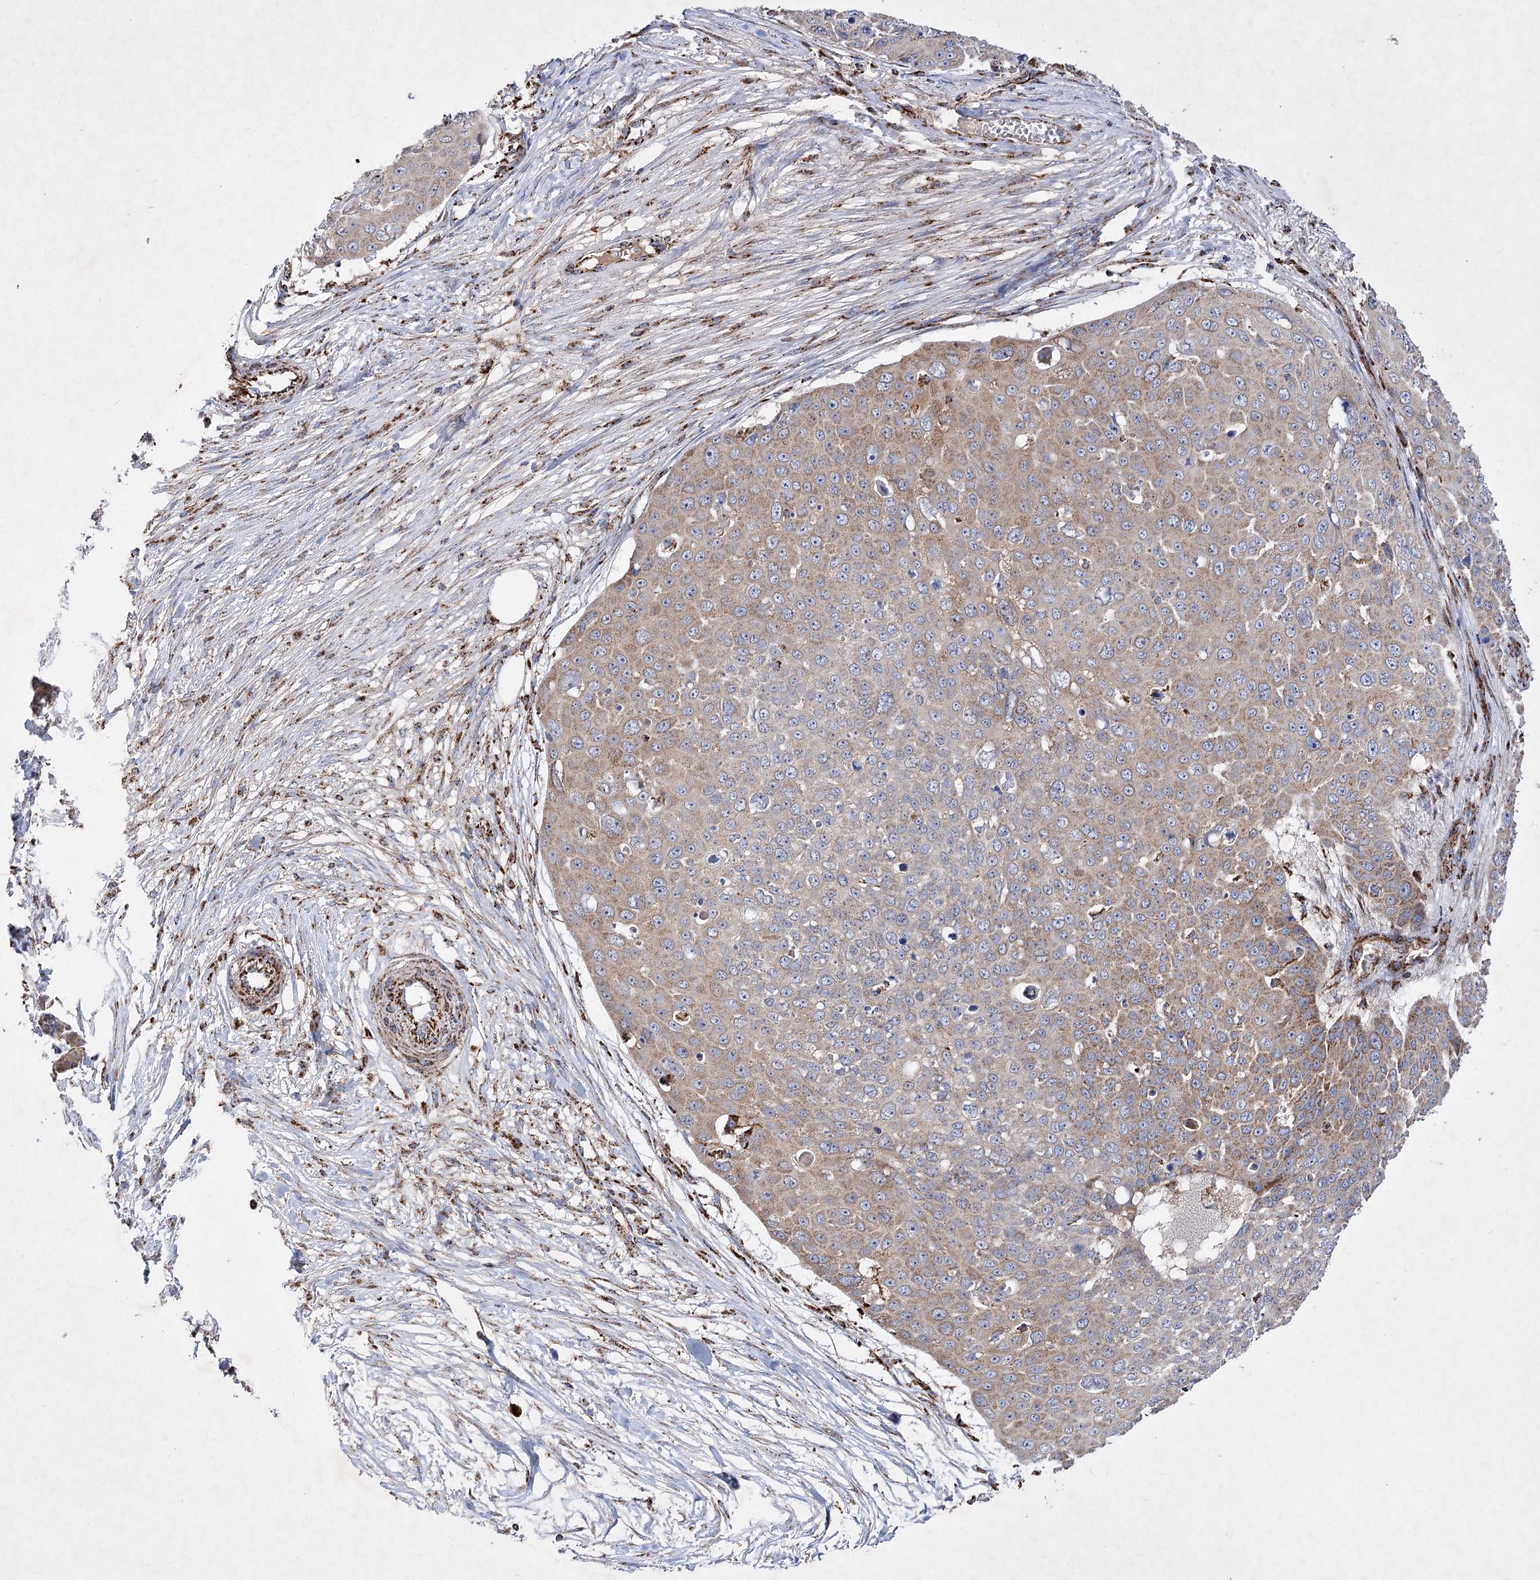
{"staining": {"intensity": "moderate", "quantity": "25%-75%", "location": "cytoplasmic/membranous"}, "tissue": "skin cancer", "cell_type": "Tumor cells", "image_type": "cancer", "snomed": [{"axis": "morphology", "description": "Squamous cell carcinoma, NOS"}, {"axis": "topography", "description": "Skin"}], "caption": "Immunohistochemistry histopathology image of neoplastic tissue: human skin cancer (squamous cell carcinoma) stained using immunohistochemistry (IHC) displays medium levels of moderate protein expression localized specifically in the cytoplasmic/membranous of tumor cells, appearing as a cytoplasmic/membranous brown color.", "gene": "ASNSD1", "patient": {"sex": "male", "age": 71}}